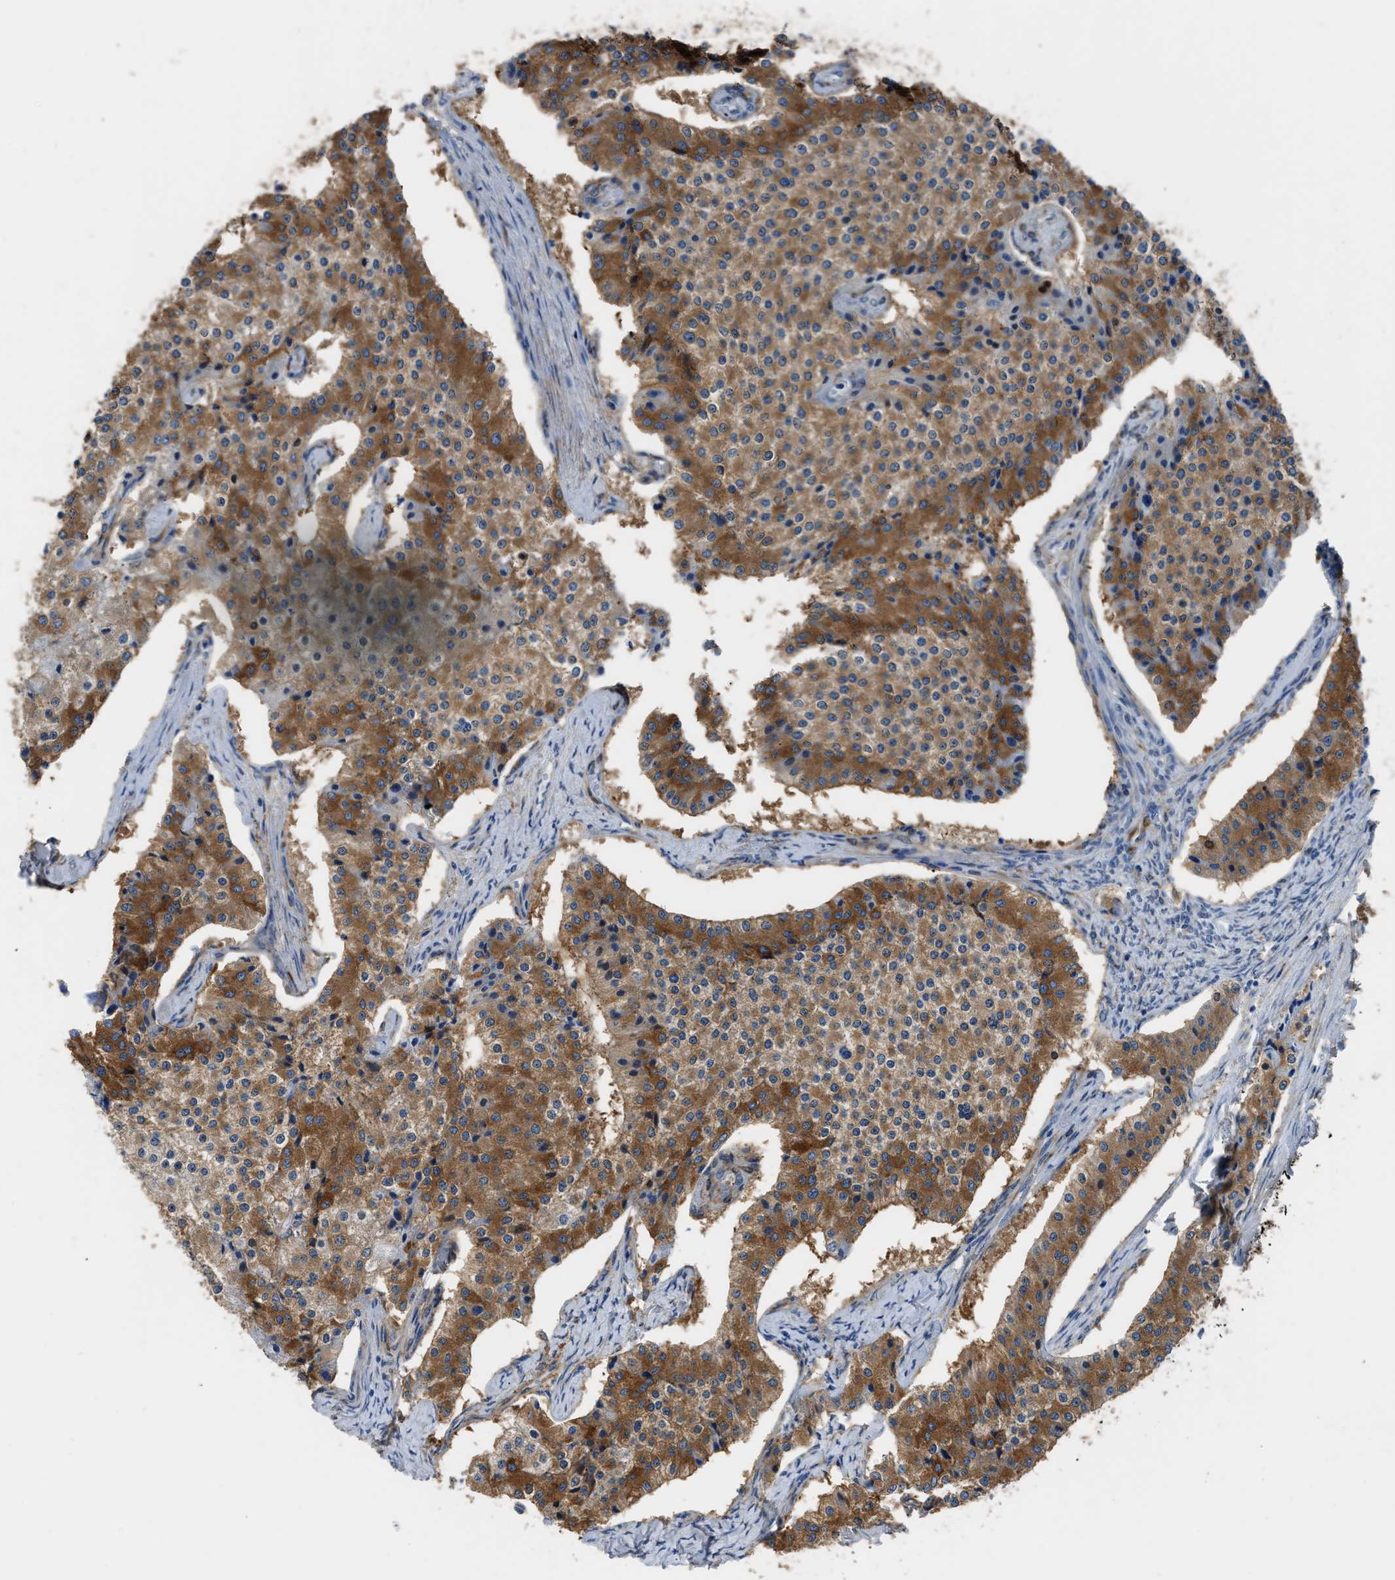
{"staining": {"intensity": "moderate", "quantity": ">75%", "location": "cytoplasmic/membranous"}, "tissue": "carcinoid", "cell_type": "Tumor cells", "image_type": "cancer", "snomed": [{"axis": "morphology", "description": "Carcinoid, malignant, NOS"}, {"axis": "topography", "description": "Colon"}], "caption": "Protein staining exhibits moderate cytoplasmic/membranous expression in approximately >75% of tumor cells in carcinoid.", "gene": "ZSWIM5", "patient": {"sex": "female", "age": 52}}